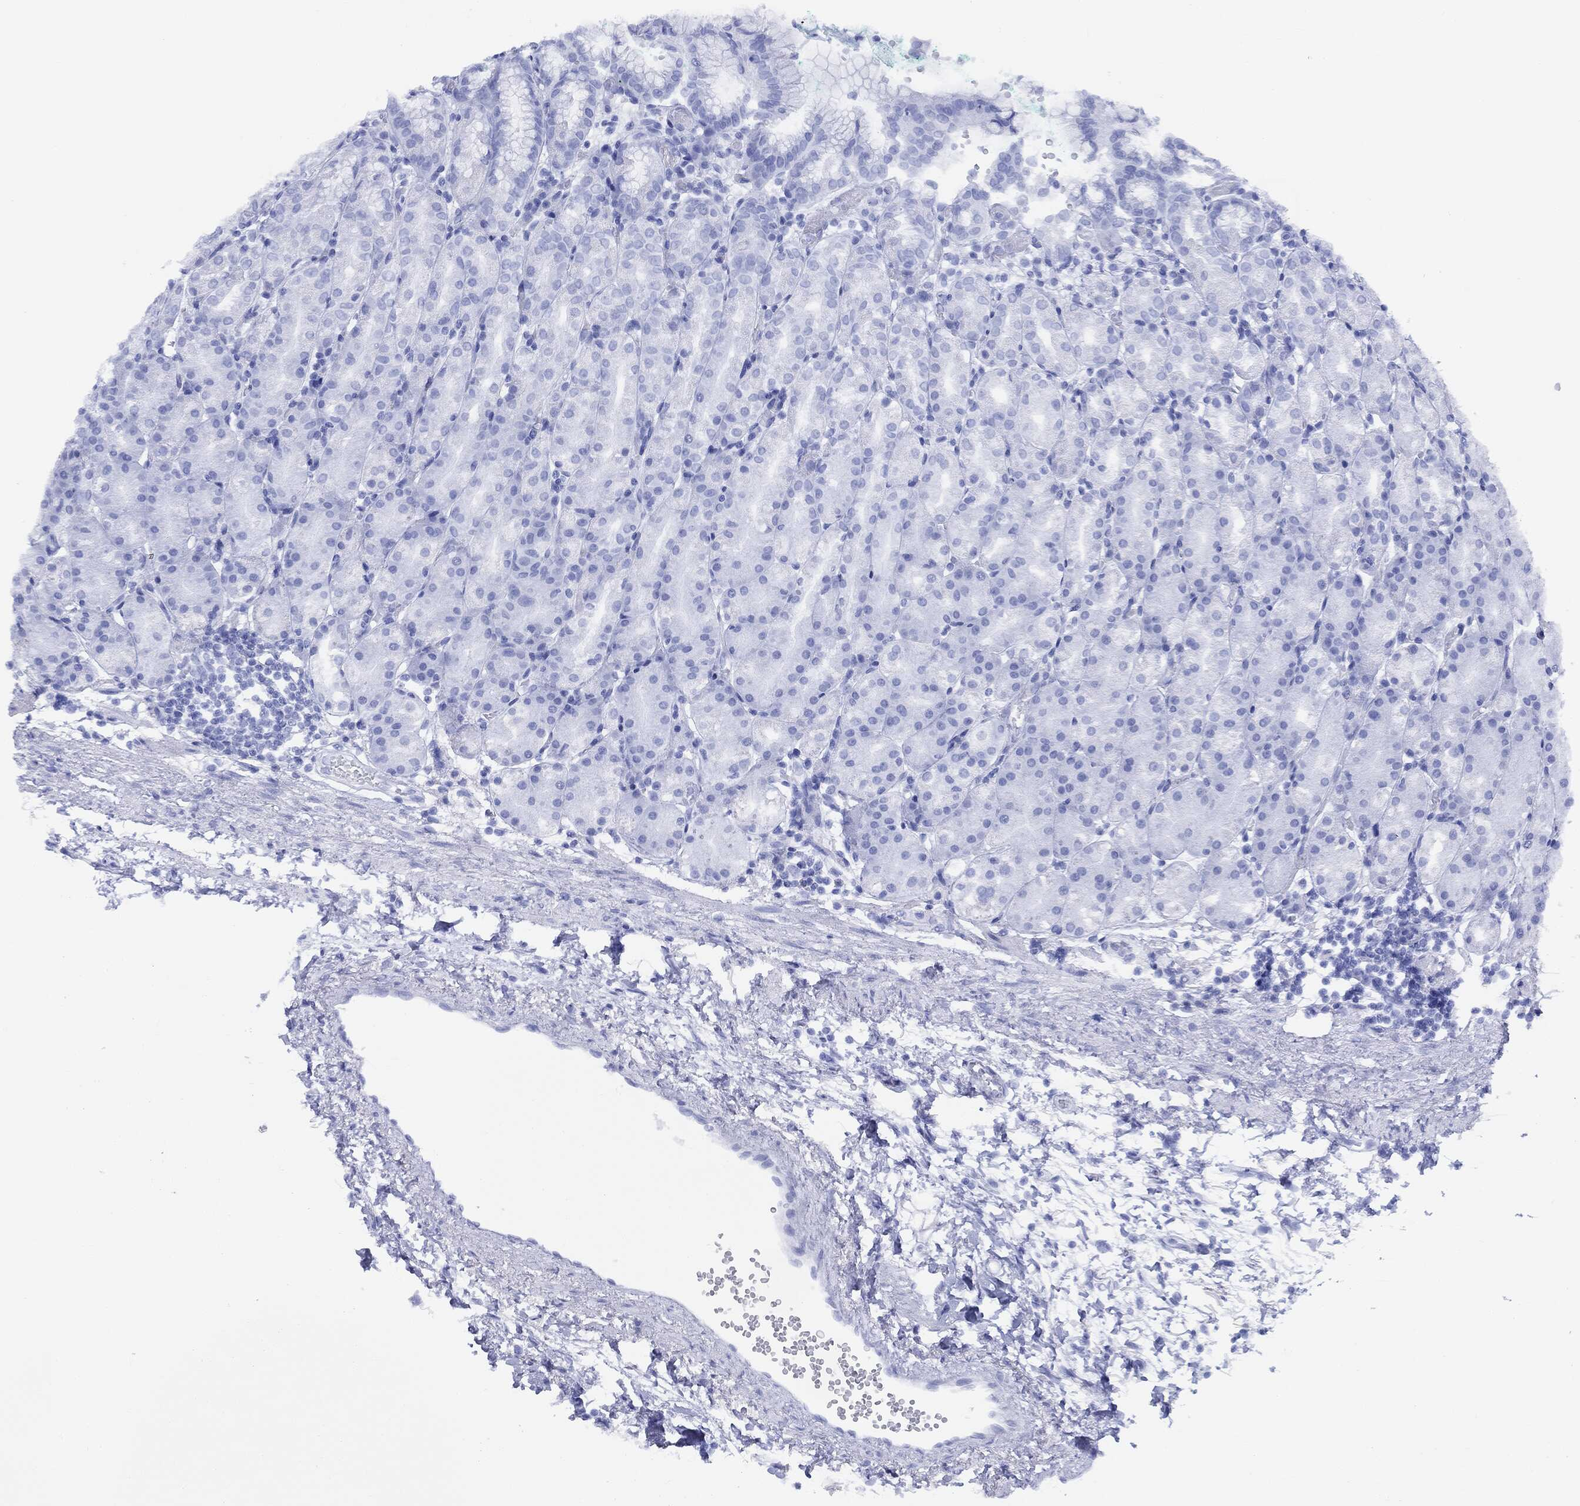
{"staining": {"intensity": "negative", "quantity": "none", "location": "none"}, "tissue": "stomach", "cell_type": "Glandular cells", "image_type": "normal", "snomed": [{"axis": "morphology", "description": "Normal tissue, NOS"}, {"axis": "morphology", "description": "Adenocarcinoma, NOS"}, {"axis": "topography", "description": "Stomach"}], "caption": "Glandular cells show no significant protein expression in benign stomach. (Brightfield microscopy of DAB immunohistochemistry (IHC) at high magnification).", "gene": "CGB1", "patient": {"sex": "female", "age": 81}}